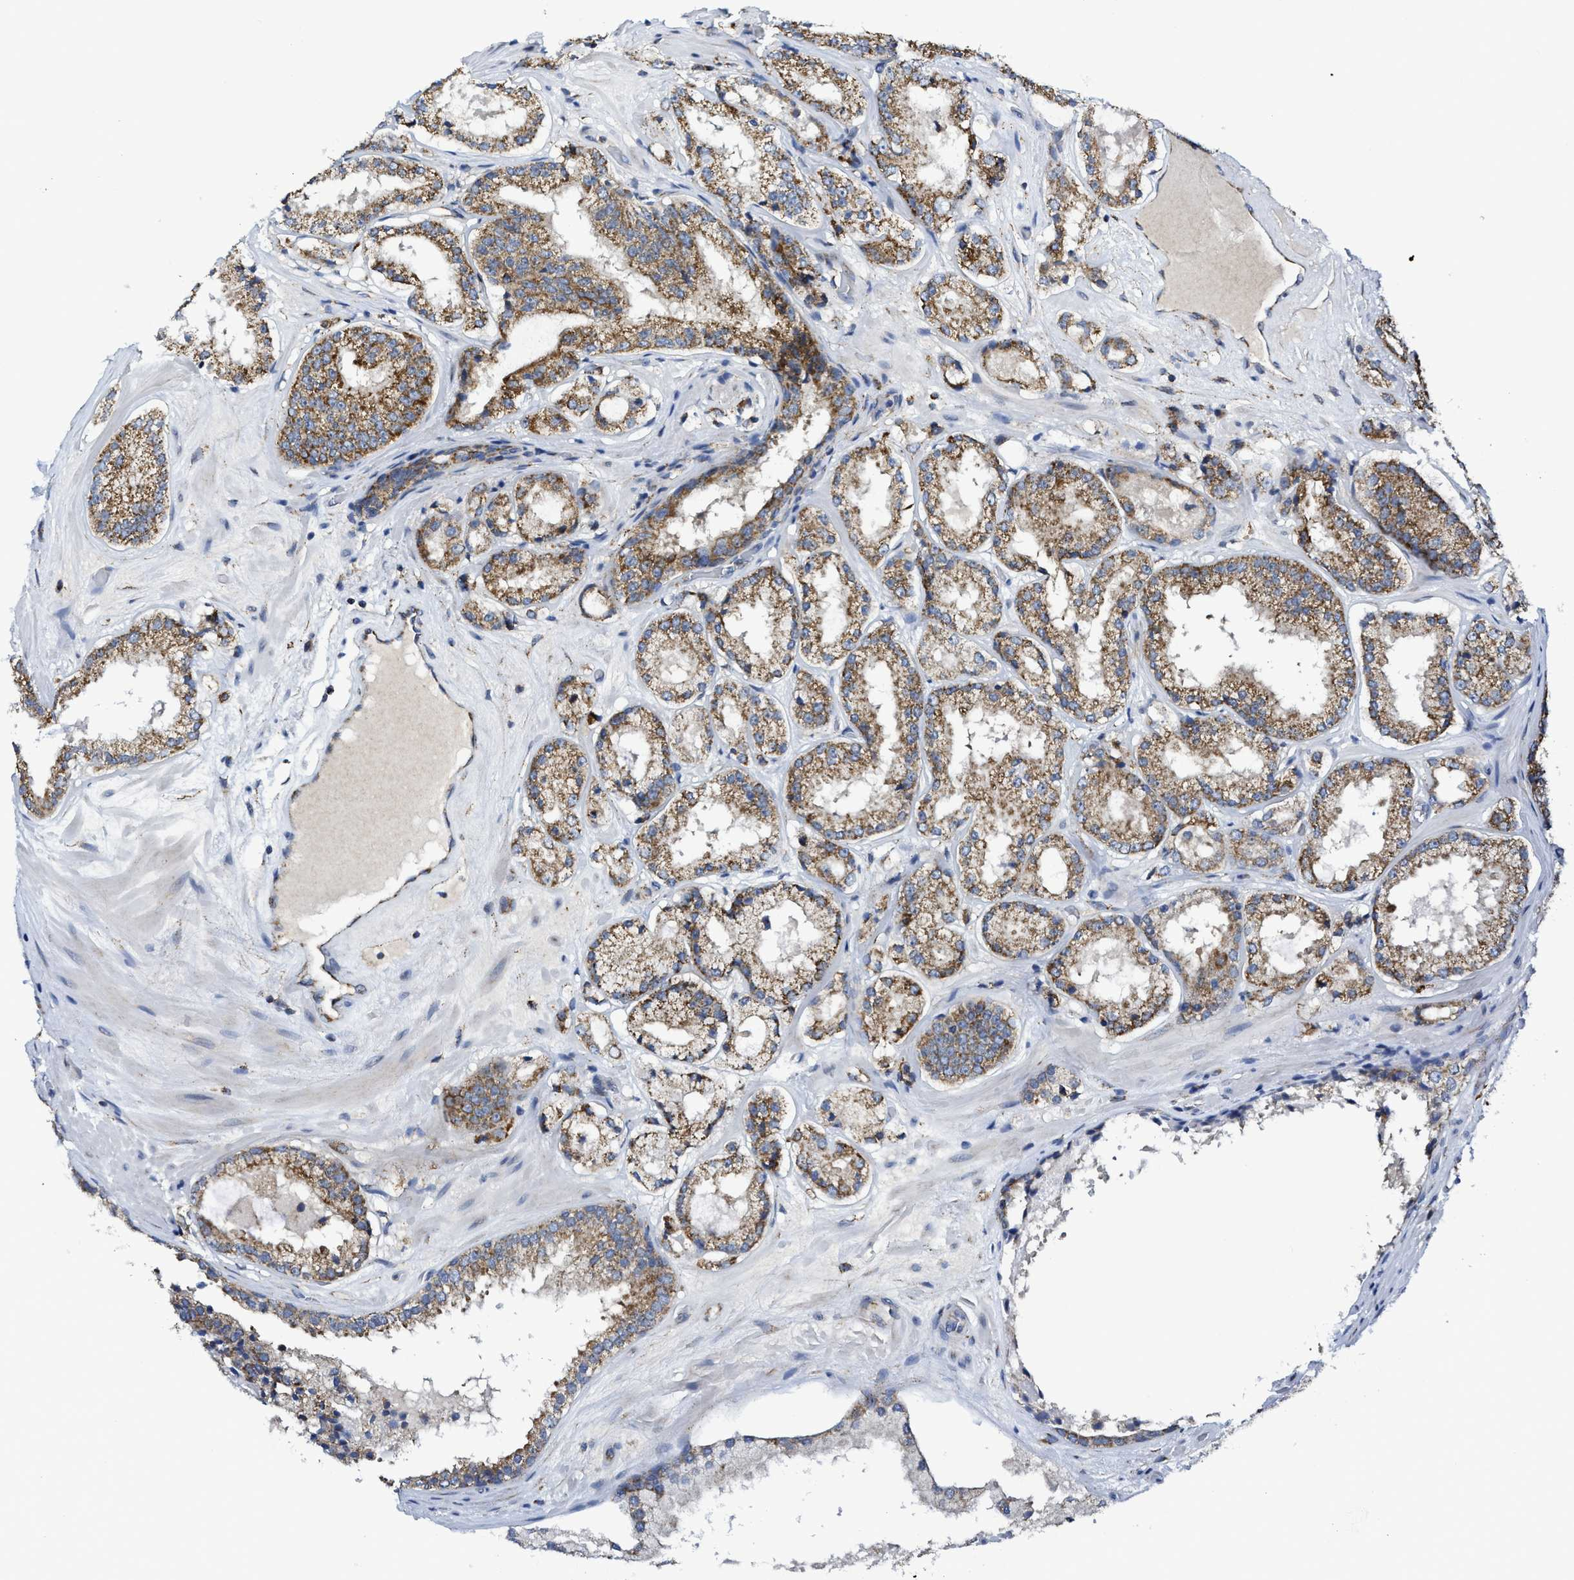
{"staining": {"intensity": "moderate", "quantity": ">75%", "location": "cytoplasmic/membranous"}, "tissue": "prostate cancer", "cell_type": "Tumor cells", "image_type": "cancer", "snomed": [{"axis": "morphology", "description": "Adenocarcinoma, High grade"}, {"axis": "topography", "description": "Prostate"}], "caption": "Approximately >75% of tumor cells in human high-grade adenocarcinoma (prostate) display moderate cytoplasmic/membranous protein positivity as visualized by brown immunohistochemical staining.", "gene": "GATD3", "patient": {"sex": "male", "age": 65}}